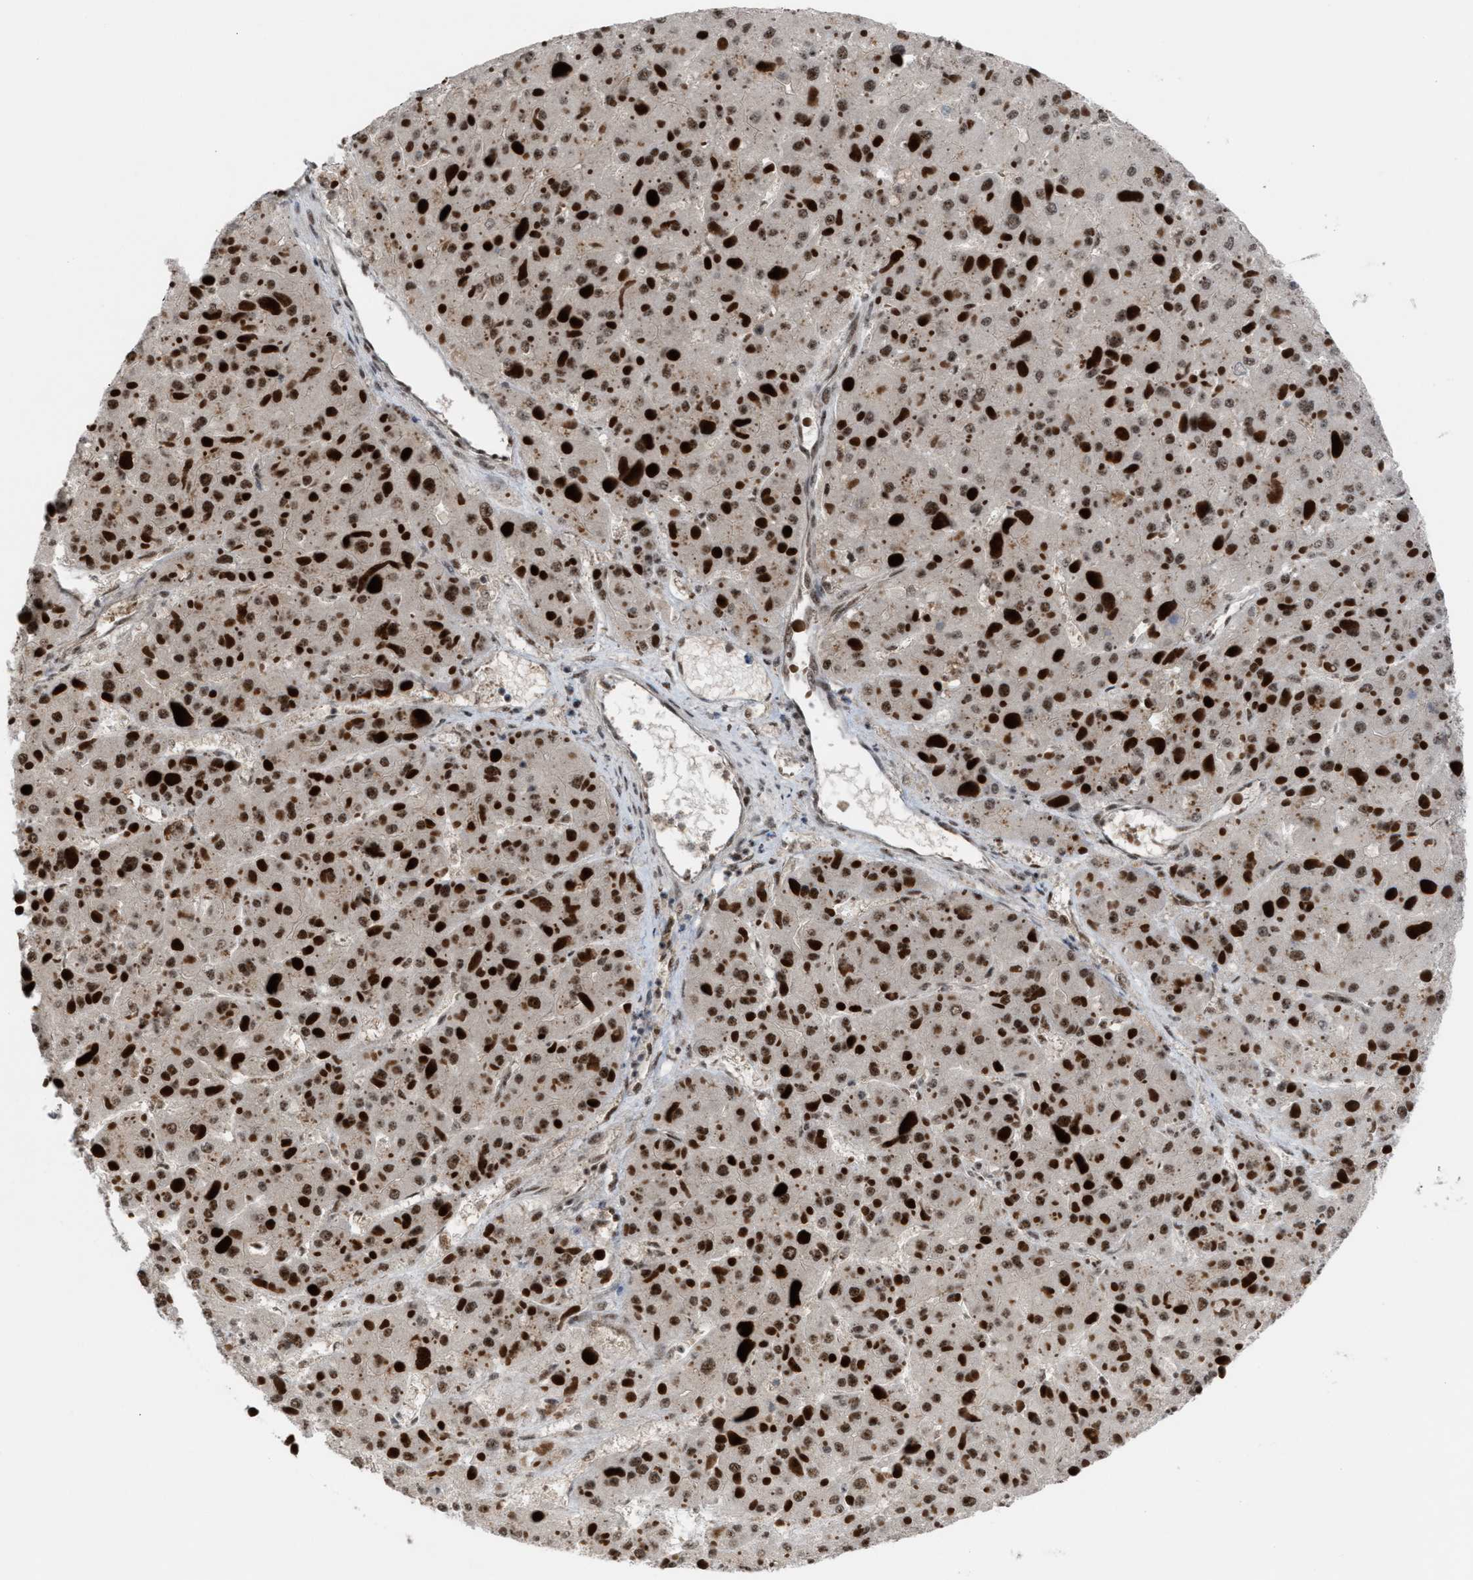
{"staining": {"intensity": "moderate", "quantity": ">75%", "location": "nuclear"}, "tissue": "liver cancer", "cell_type": "Tumor cells", "image_type": "cancer", "snomed": [{"axis": "morphology", "description": "Carcinoma, Hepatocellular, NOS"}, {"axis": "topography", "description": "Liver"}], "caption": "High-power microscopy captured an immunohistochemistry histopathology image of liver hepatocellular carcinoma, revealing moderate nuclear positivity in about >75% of tumor cells.", "gene": "PRPF4", "patient": {"sex": "female", "age": 73}}